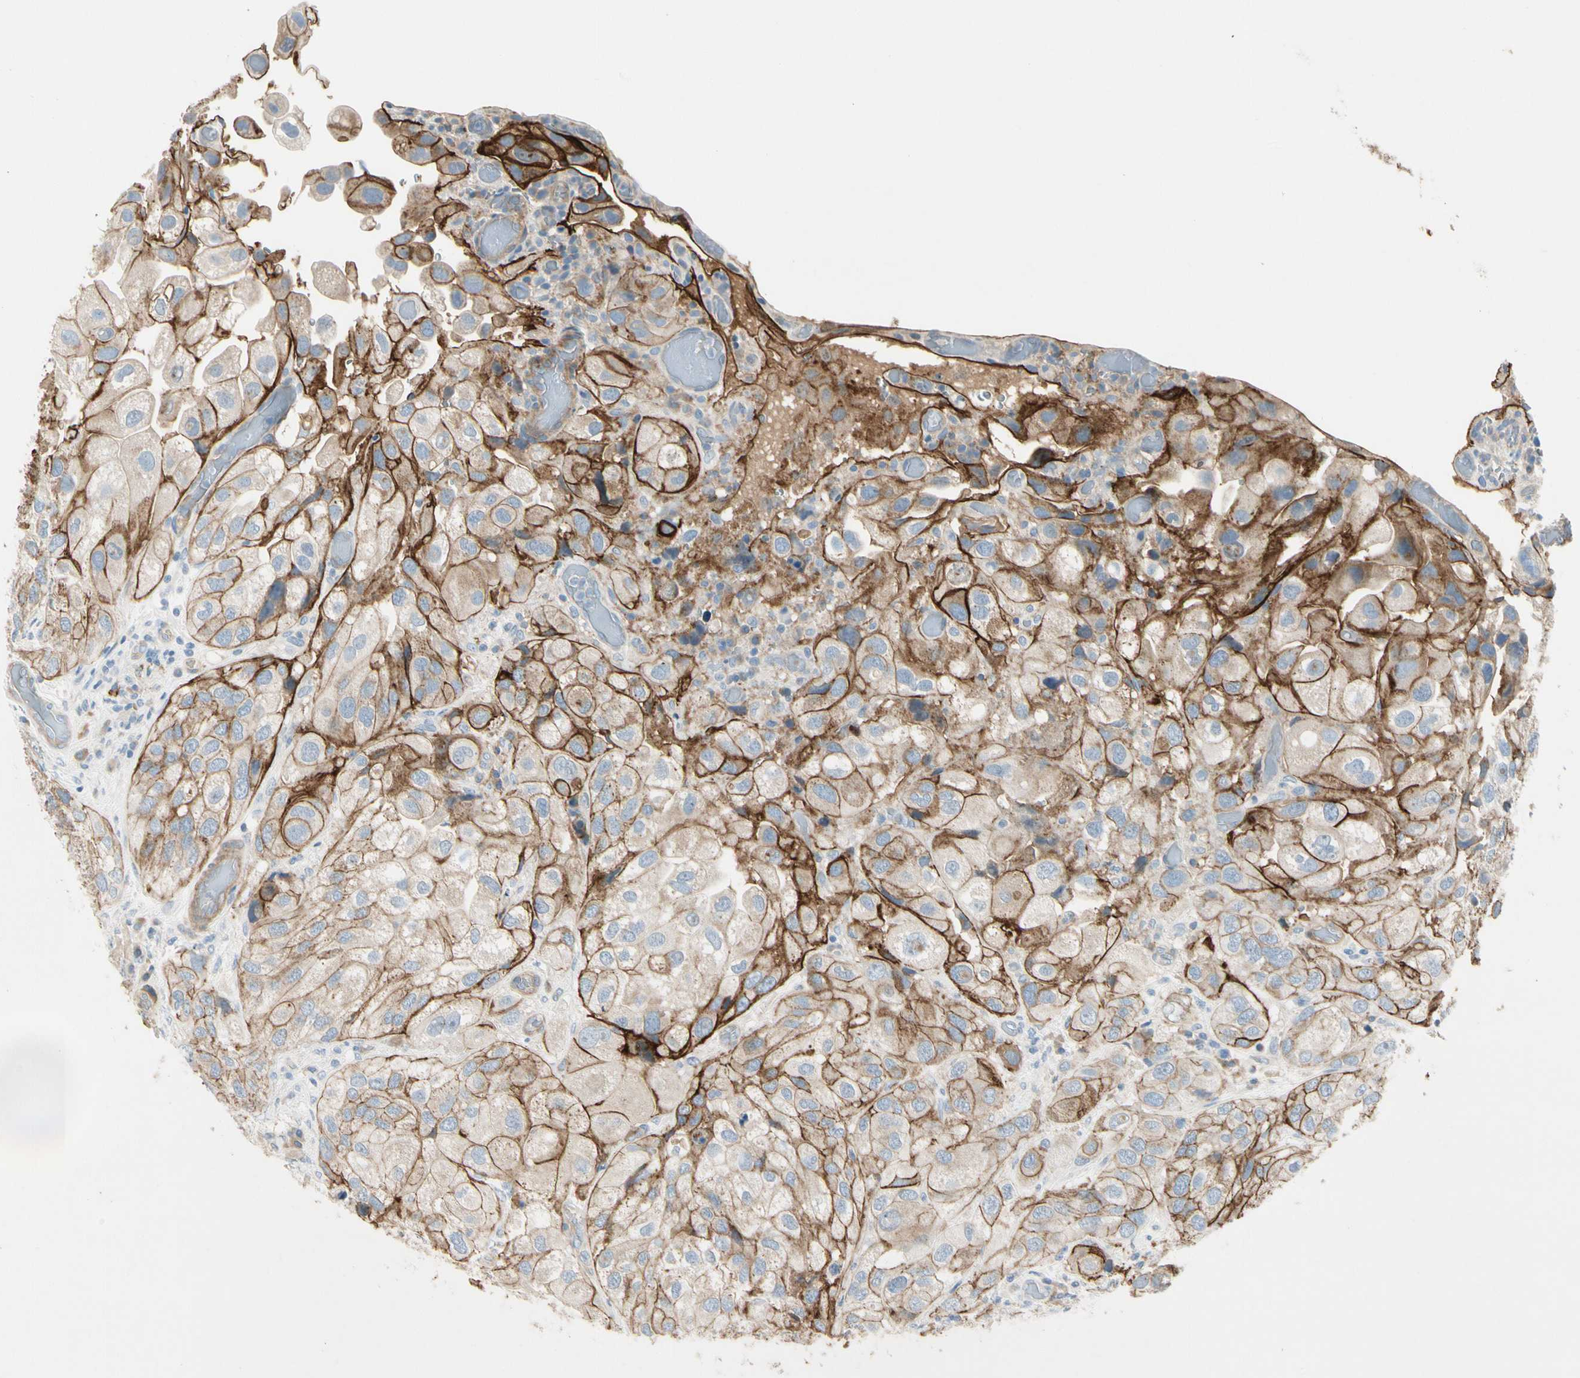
{"staining": {"intensity": "moderate", "quantity": ">75%", "location": "cytoplasmic/membranous"}, "tissue": "urothelial cancer", "cell_type": "Tumor cells", "image_type": "cancer", "snomed": [{"axis": "morphology", "description": "Urothelial carcinoma, High grade"}, {"axis": "topography", "description": "Urinary bladder"}], "caption": "Urothelial carcinoma (high-grade) stained for a protein (brown) displays moderate cytoplasmic/membranous positive positivity in about >75% of tumor cells.", "gene": "ITGA3", "patient": {"sex": "female", "age": 64}}